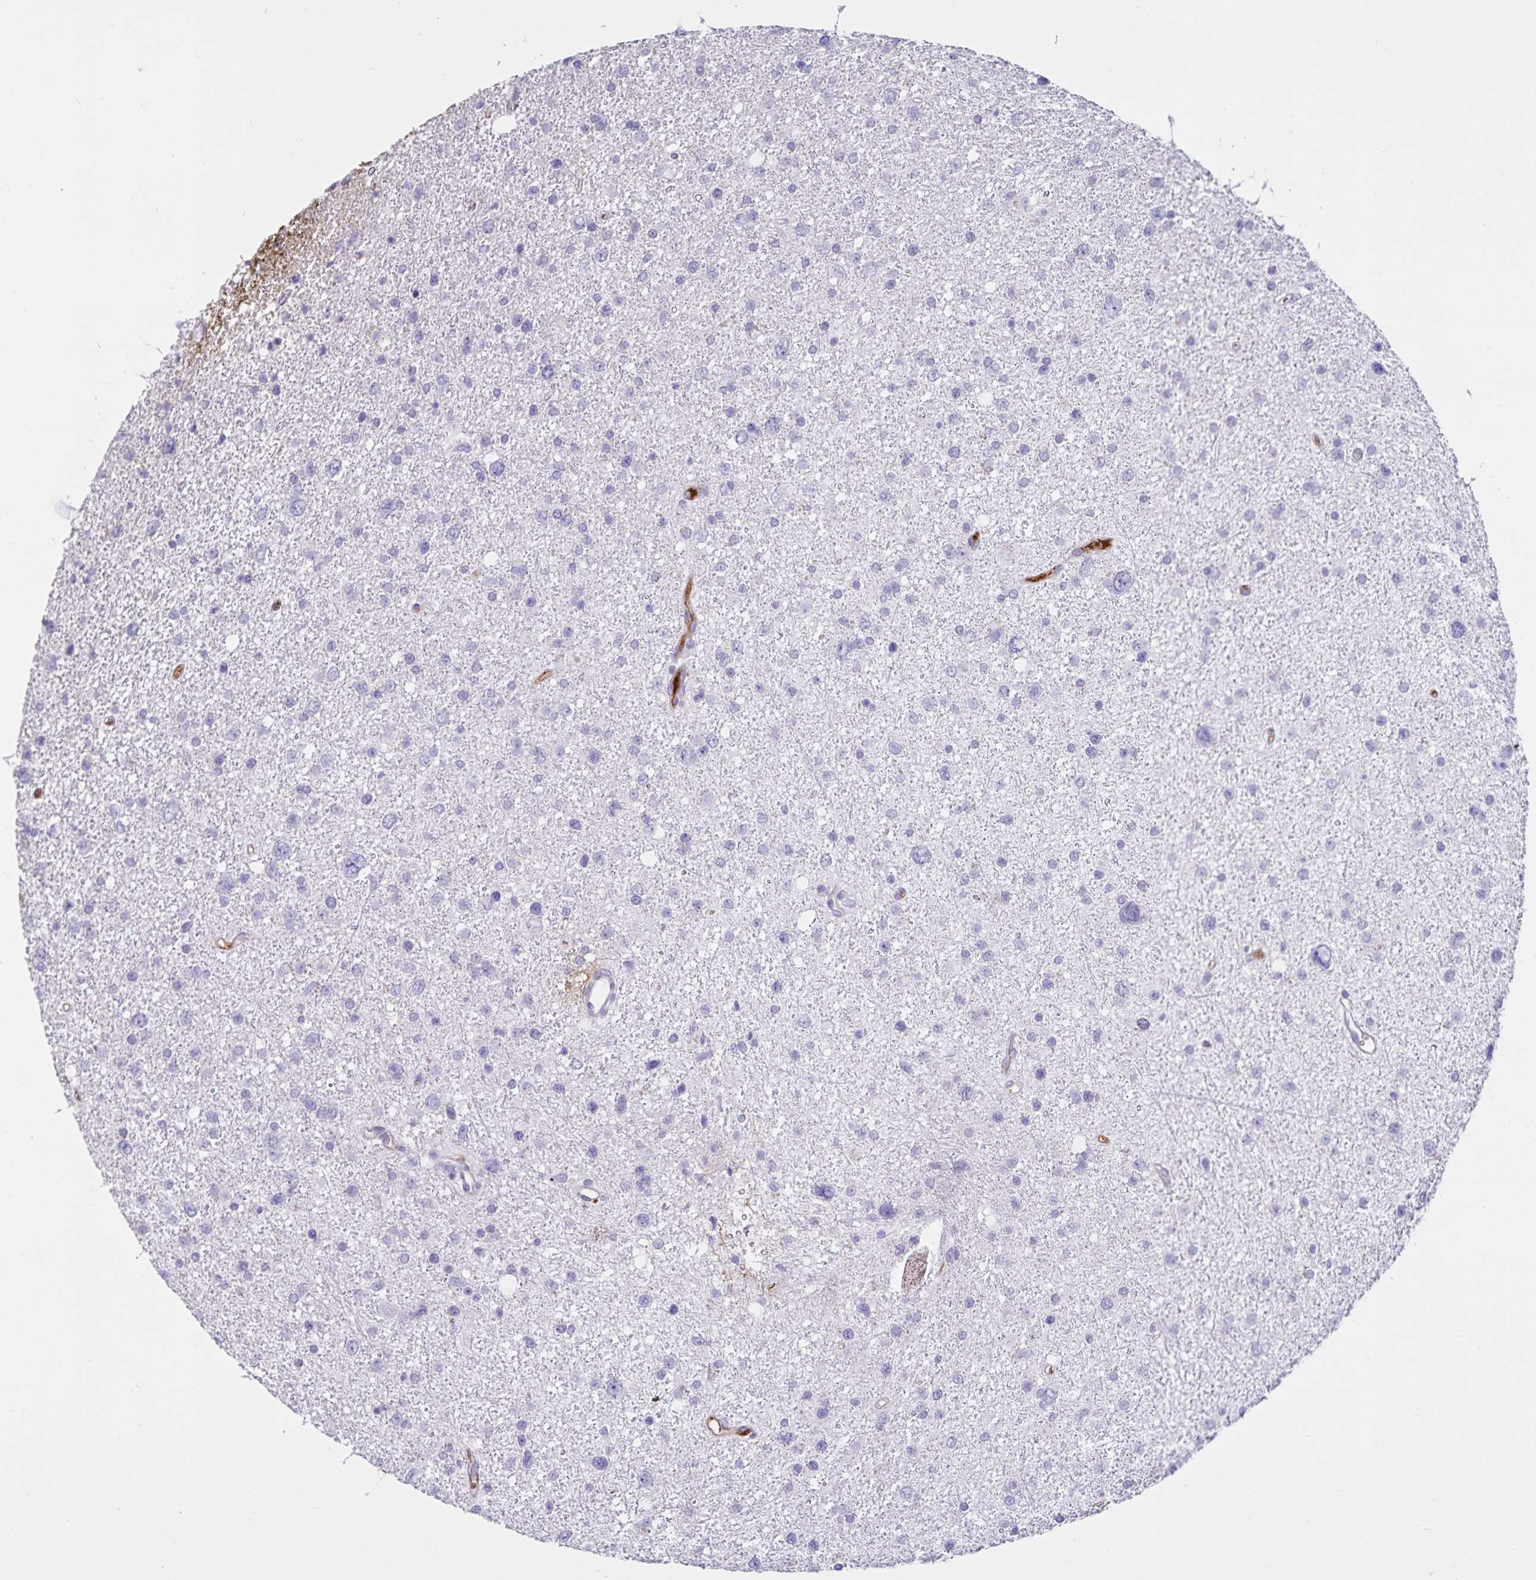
{"staining": {"intensity": "negative", "quantity": "none", "location": "none"}, "tissue": "glioma", "cell_type": "Tumor cells", "image_type": "cancer", "snomed": [{"axis": "morphology", "description": "Glioma, malignant, Low grade"}, {"axis": "topography", "description": "Brain"}], "caption": "A high-resolution photomicrograph shows immunohistochemistry staining of low-grade glioma (malignant), which displays no significant positivity in tumor cells.", "gene": "FGG", "patient": {"sex": "female", "age": 55}}